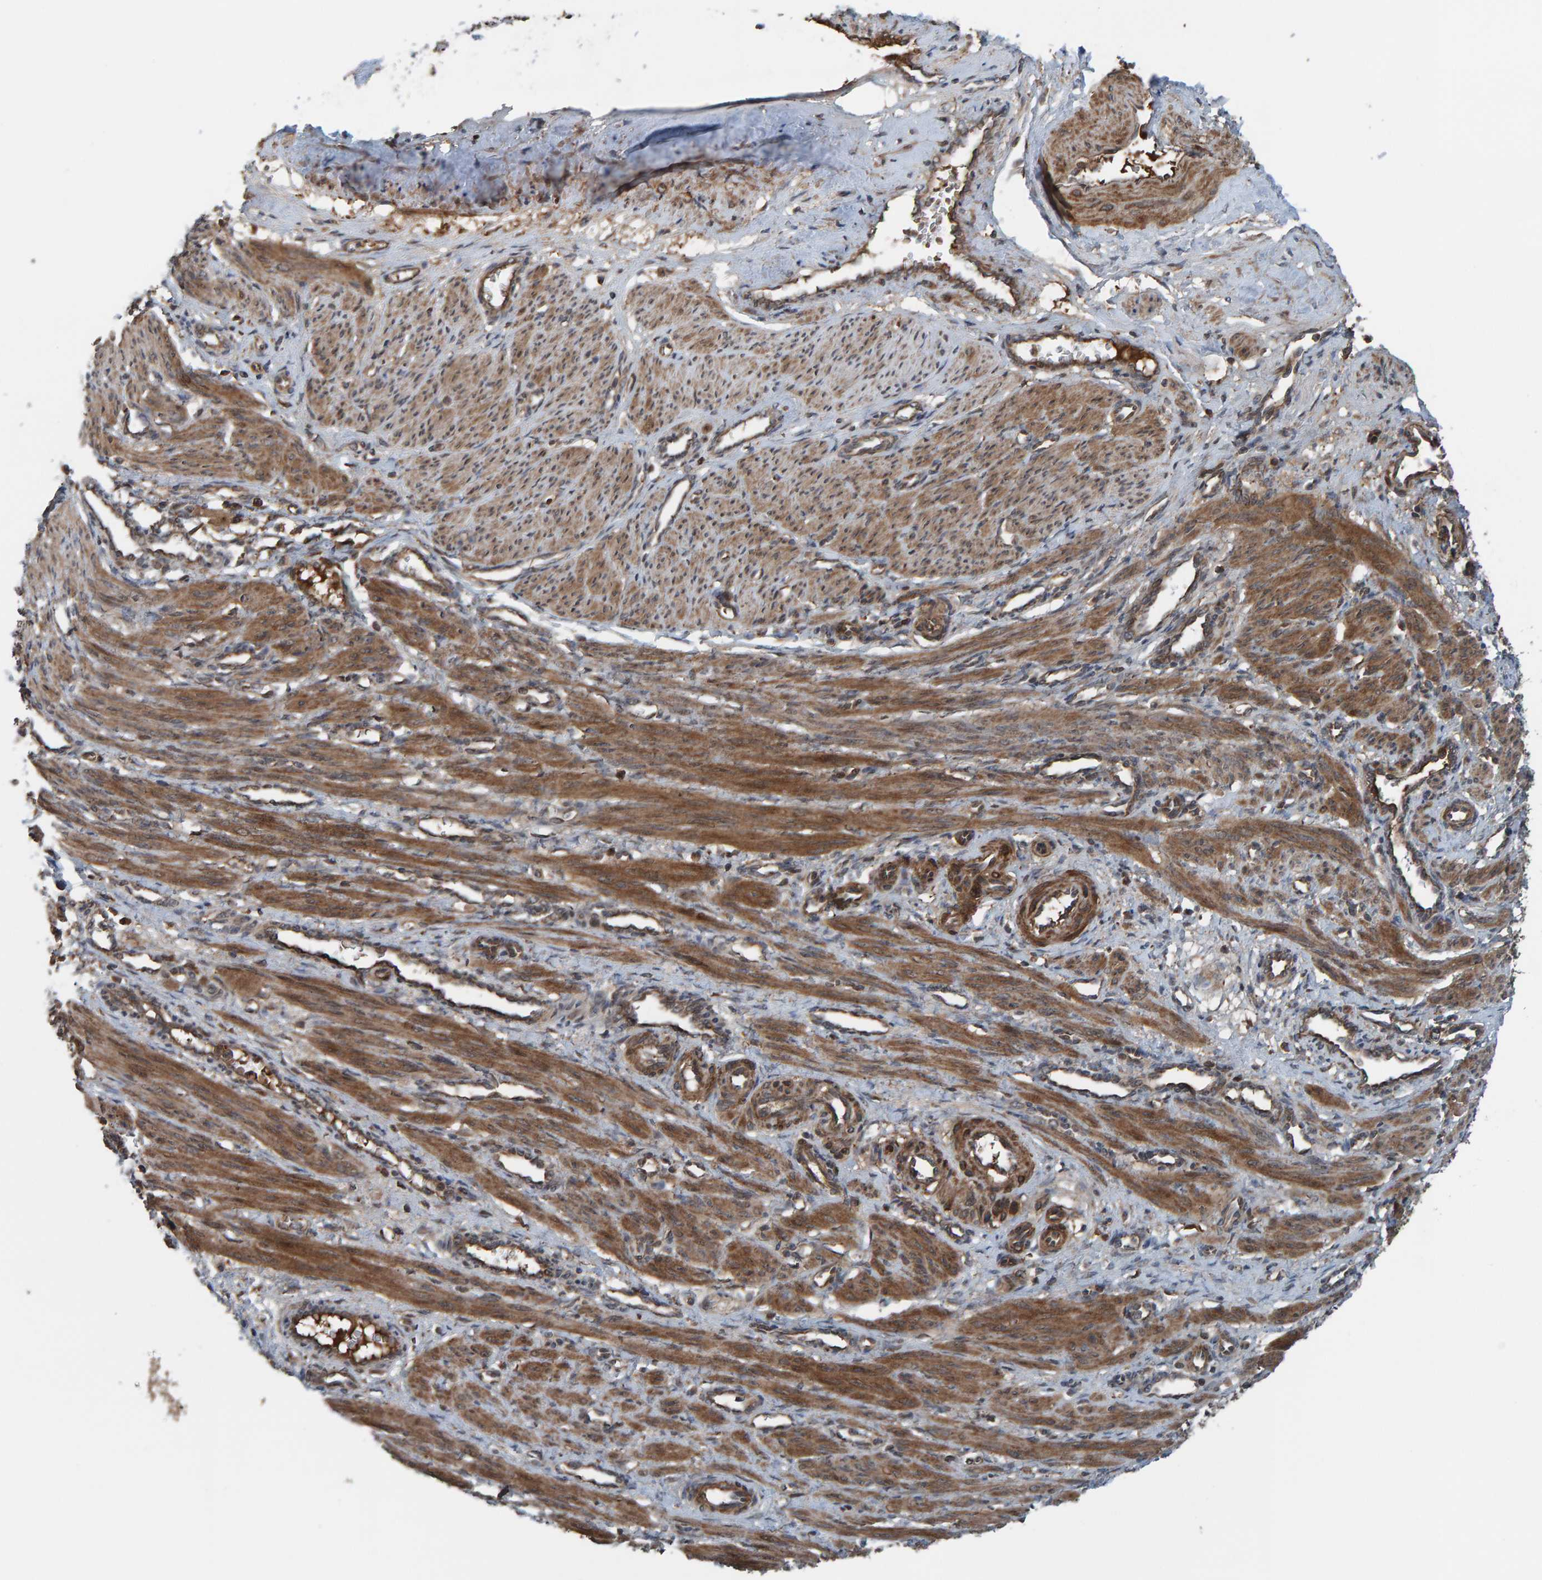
{"staining": {"intensity": "strong", "quantity": ">75%", "location": "cytoplasmic/membranous"}, "tissue": "smooth muscle", "cell_type": "Smooth muscle cells", "image_type": "normal", "snomed": [{"axis": "morphology", "description": "Normal tissue, NOS"}, {"axis": "topography", "description": "Endometrium"}], "caption": "Immunohistochemical staining of unremarkable human smooth muscle displays high levels of strong cytoplasmic/membranous staining in approximately >75% of smooth muscle cells.", "gene": "CUEDC1", "patient": {"sex": "female", "age": 33}}